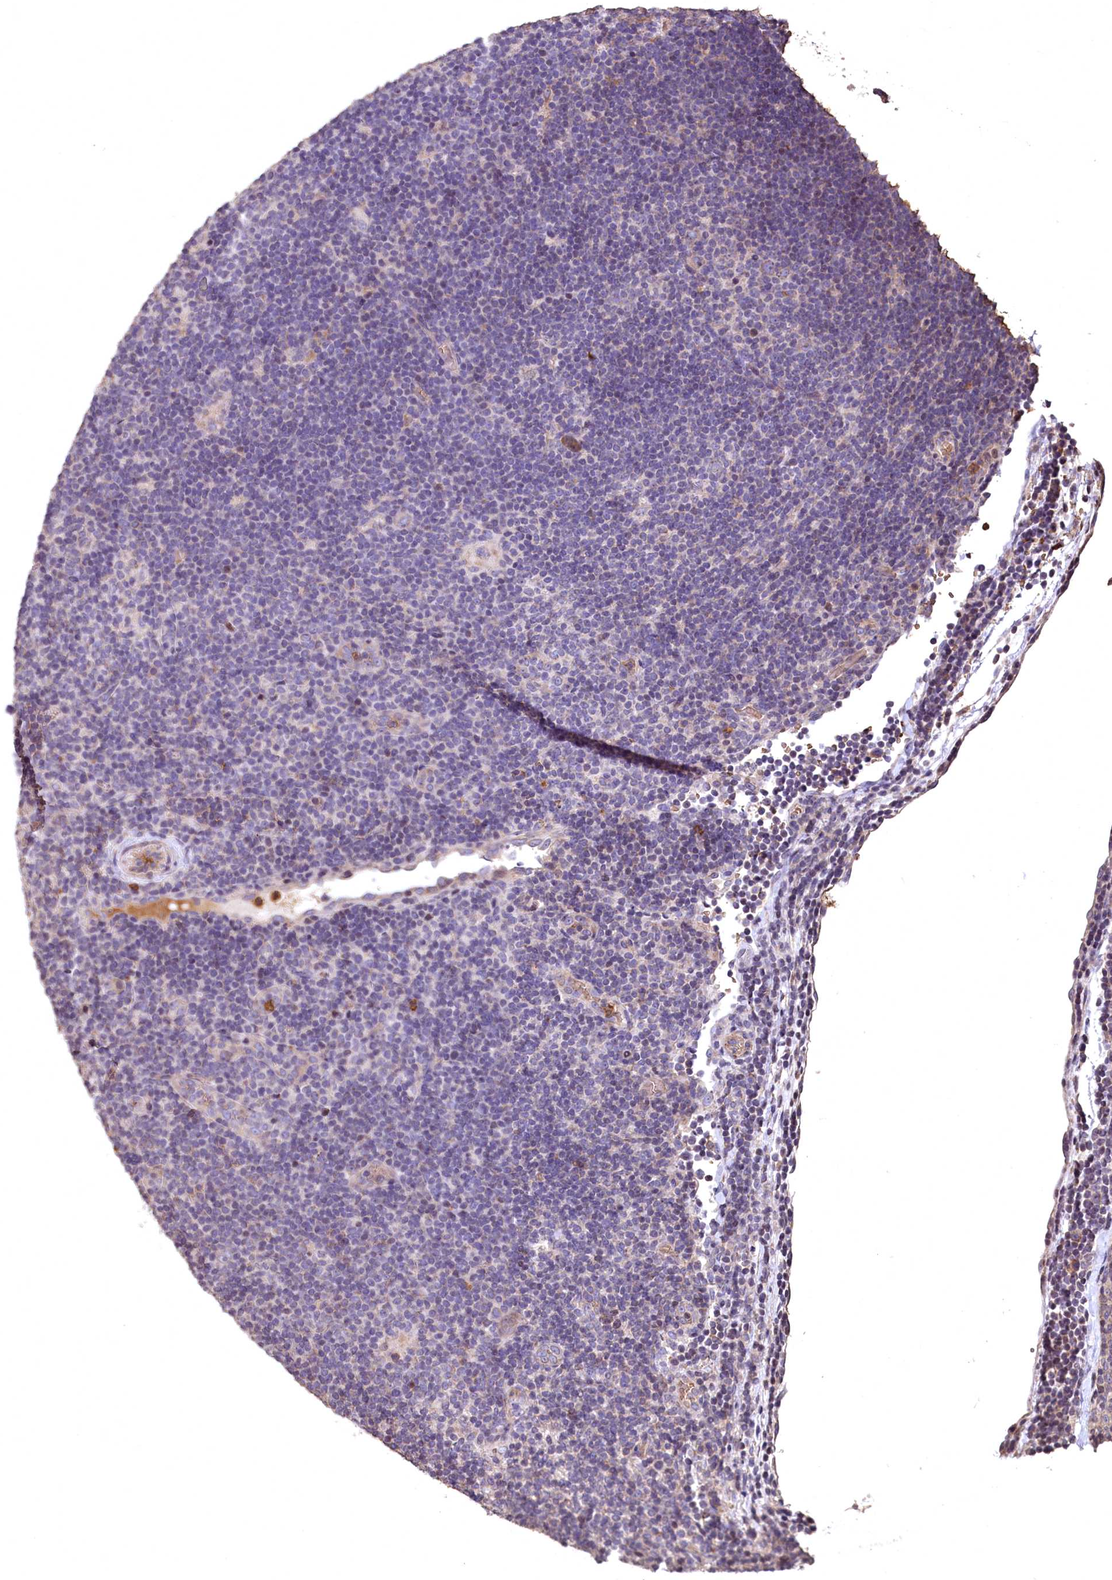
{"staining": {"intensity": "negative", "quantity": "none", "location": "none"}, "tissue": "lymphoma", "cell_type": "Tumor cells", "image_type": "cancer", "snomed": [{"axis": "morphology", "description": "Hodgkin's disease, NOS"}, {"axis": "topography", "description": "Lymph node"}], "caption": "Photomicrograph shows no significant protein positivity in tumor cells of Hodgkin's disease.", "gene": "SPTA1", "patient": {"sex": "female", "age": 57}}